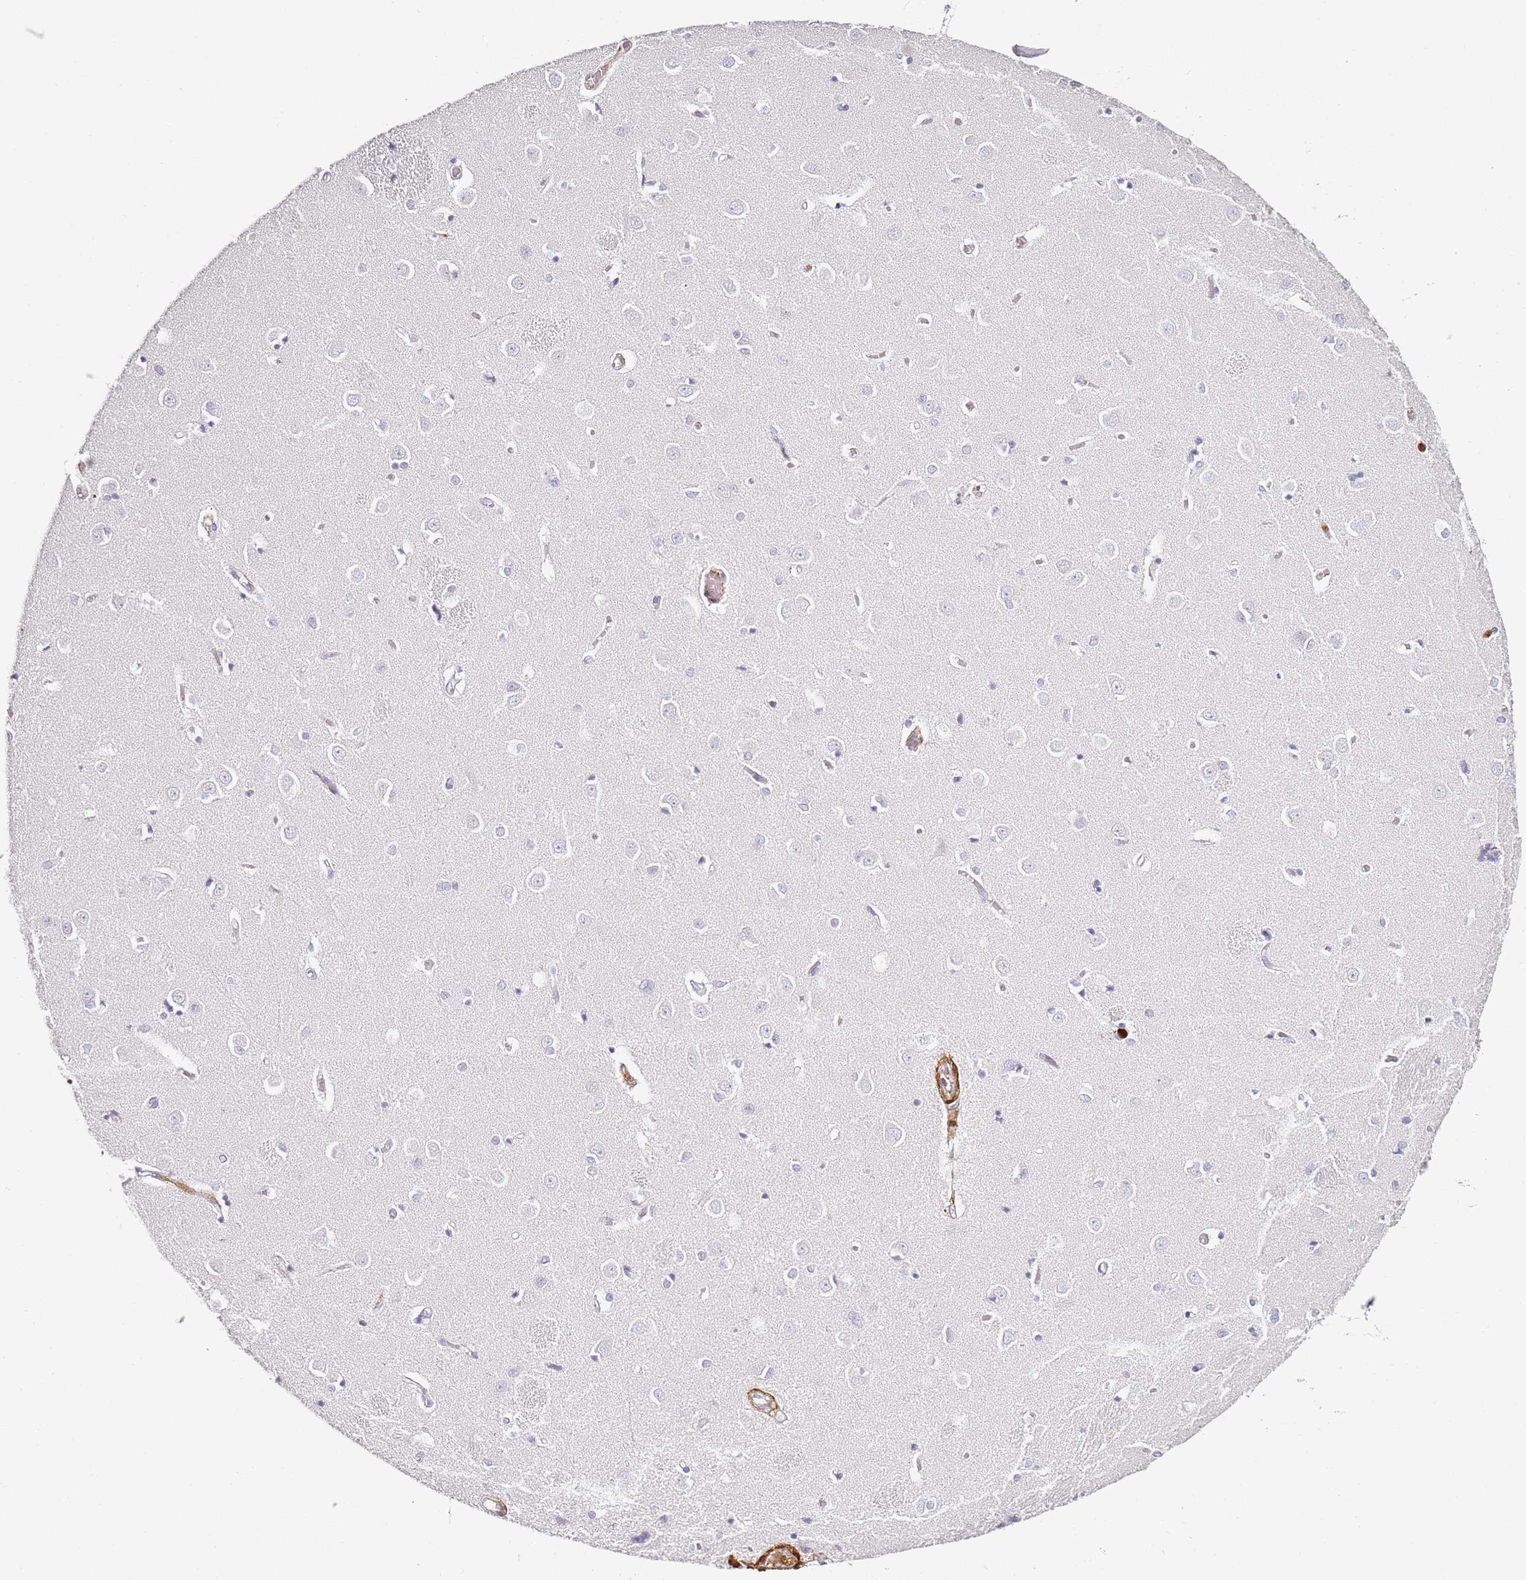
{"staining": {"intensity": "negative", "quantity": "none", "location": "none"}, "tissue": "caudate", "cell_type": "Glial cells", "image_type": "normal", "snomed": [{"axis": "morphology", "description": "Normal tissue, NOS"}, {"axis": "topography", "description": "Lateral ventricle wall"}], "caption": "An immunohistochemistry photomicrograph of benign caudate is shown. There is no staining in glial cells of caudate.", "gene": "S100A4", "patient": {"sex": "male", "age": 37}}